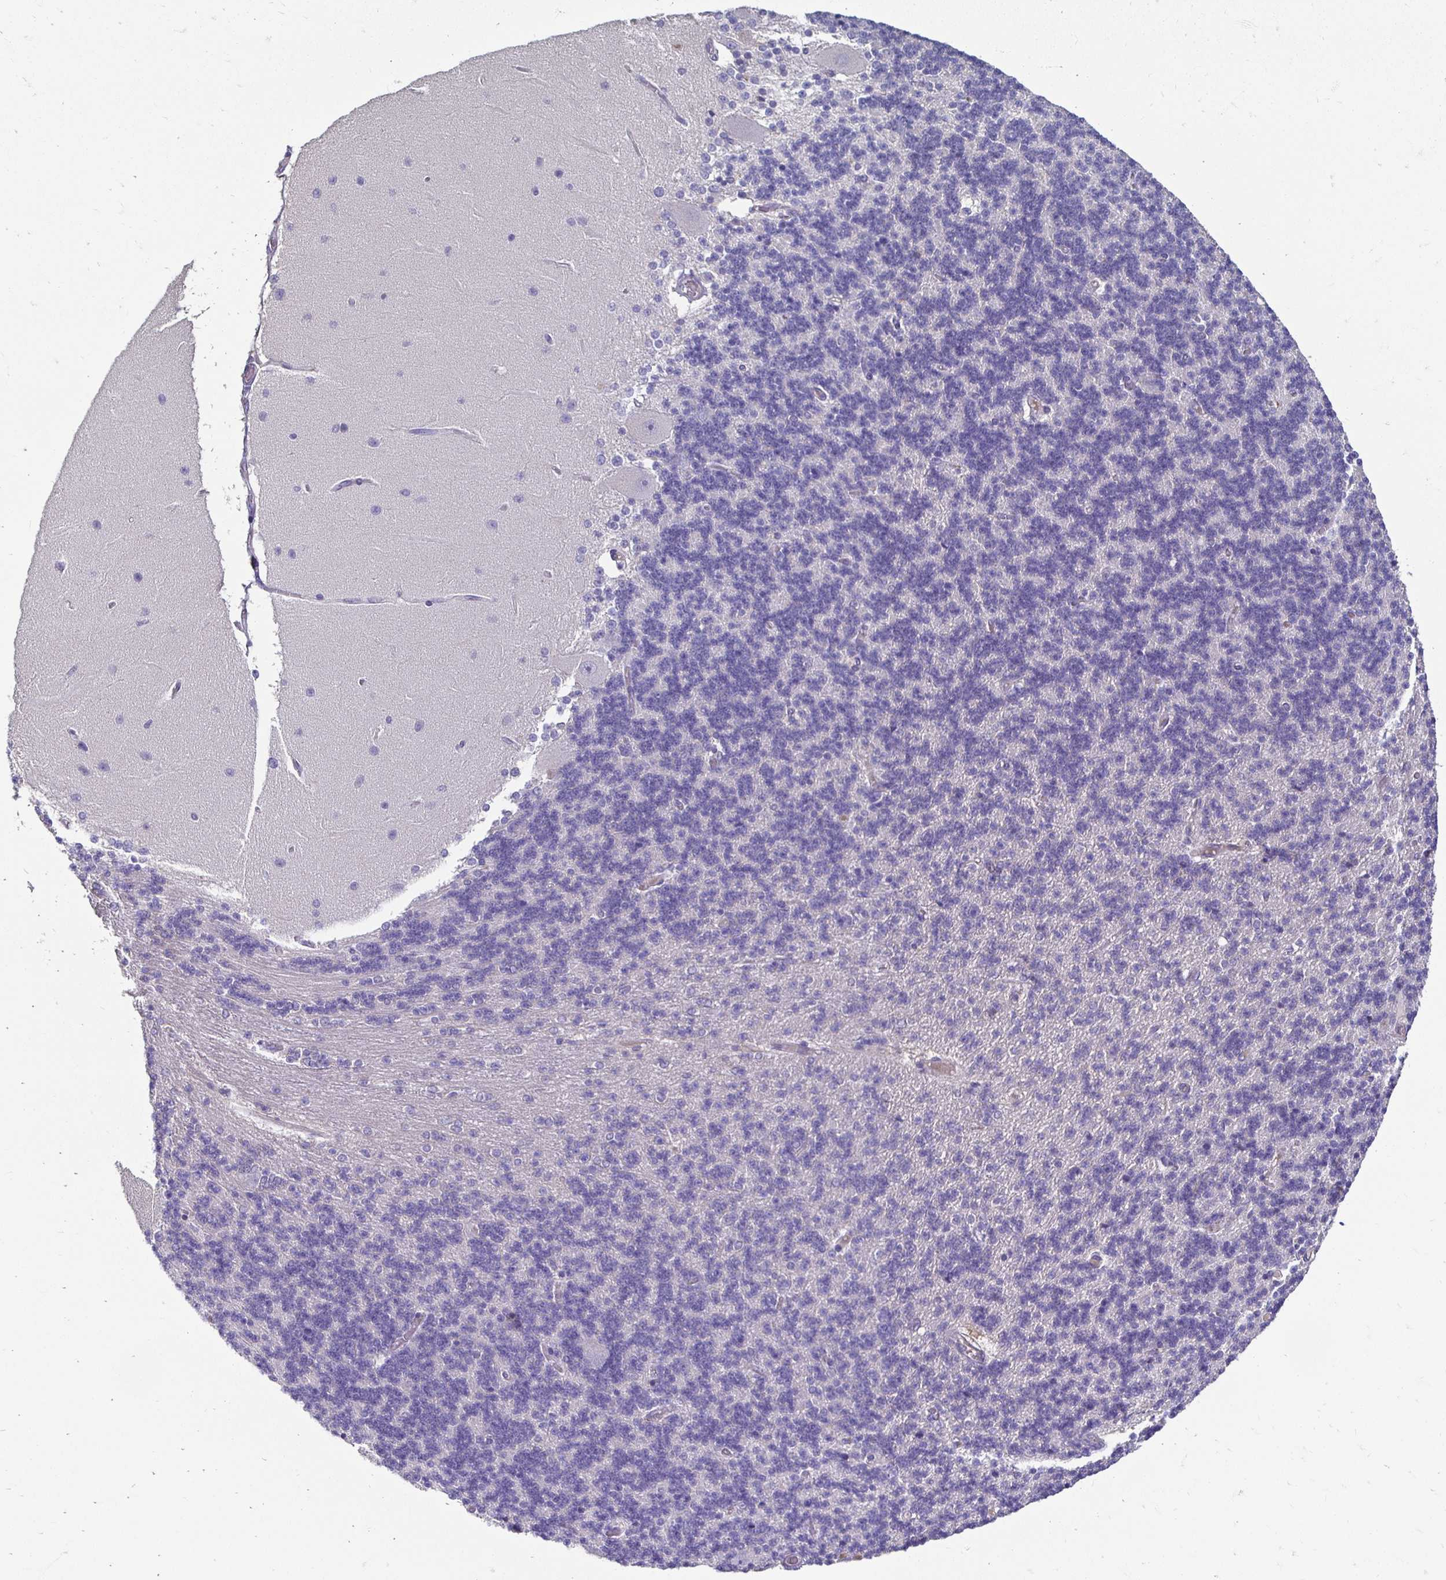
{"staining": {"intensity": "negative", "quantity": "none", "location": "none"}, "tissue": "cerebellum", "cell_type": "Cells in granular layer", "image_type": "normal", "snomed": [{"axis": "morphology", "description": "Normal tissue, NOS"}, {"axis": "topography", "description": "Cerebellum"}], "caption": "Cells in granular layer are negative for brown protein staining in unremarkable cerebellum. (Immunohistochemistry, brightfield microscopy, high magnification).", "gene": "AKAP6", "patient": {"sex": "female", "age": 54}}